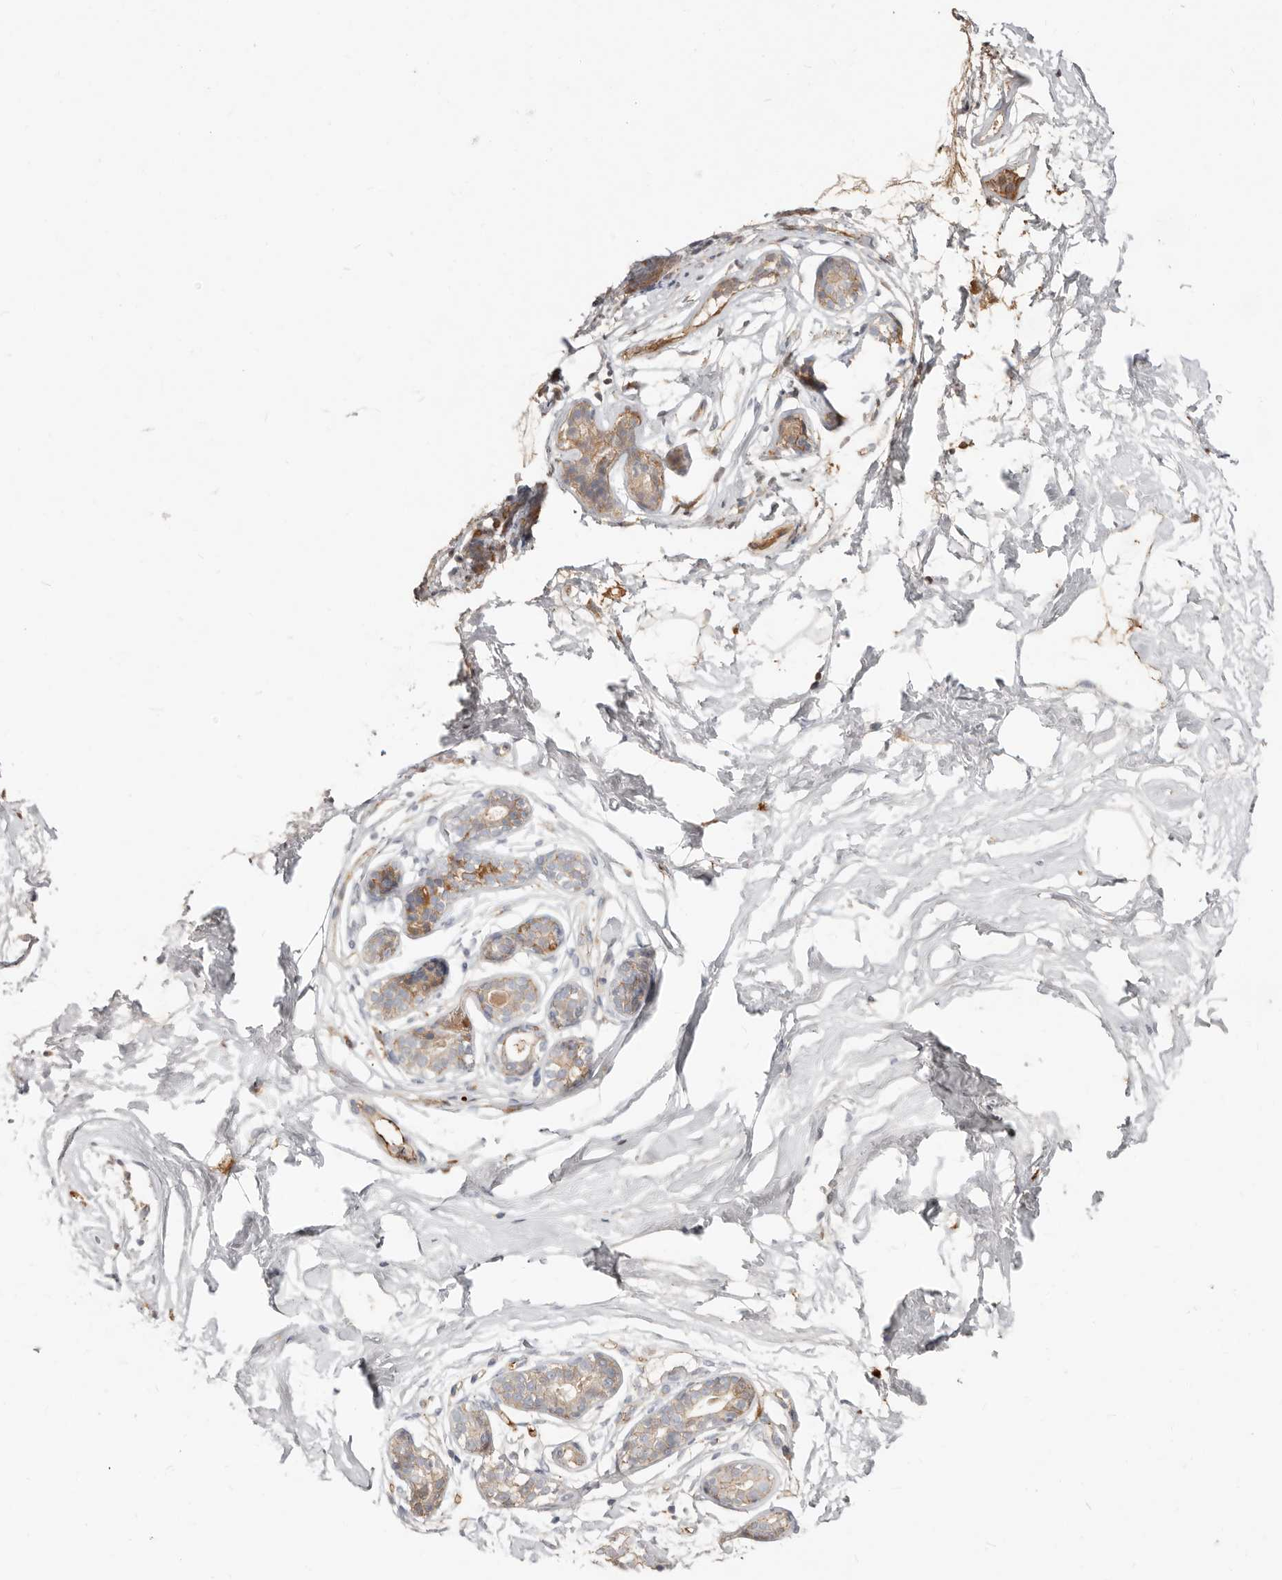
{"staining": {"intensity": "negative", "quantity": "none", "location": "none"}, "tissue": "breast", "cell_type": "Adipocytes", "image_type": "normal", "snomed": [{"axis": "morphology", "description": "Normal tissue, NOS"}, {"axis": "morphology", "description": "Adenoma, NOS"}, {"axis": "topography", "description": "Breast"}], "caption": "An immunohistochemistry histopathology image of normal breast is shown. There is no staining in adipocytes of breast. (Stains: DAB (3,3'-diaminobenzidine) IHC with hematoxylin counter stain, Microscopy: brightfield microscopy at high magnification).", "gene": "MTFR2", "patient": {"sex": "female", "age": 23}}